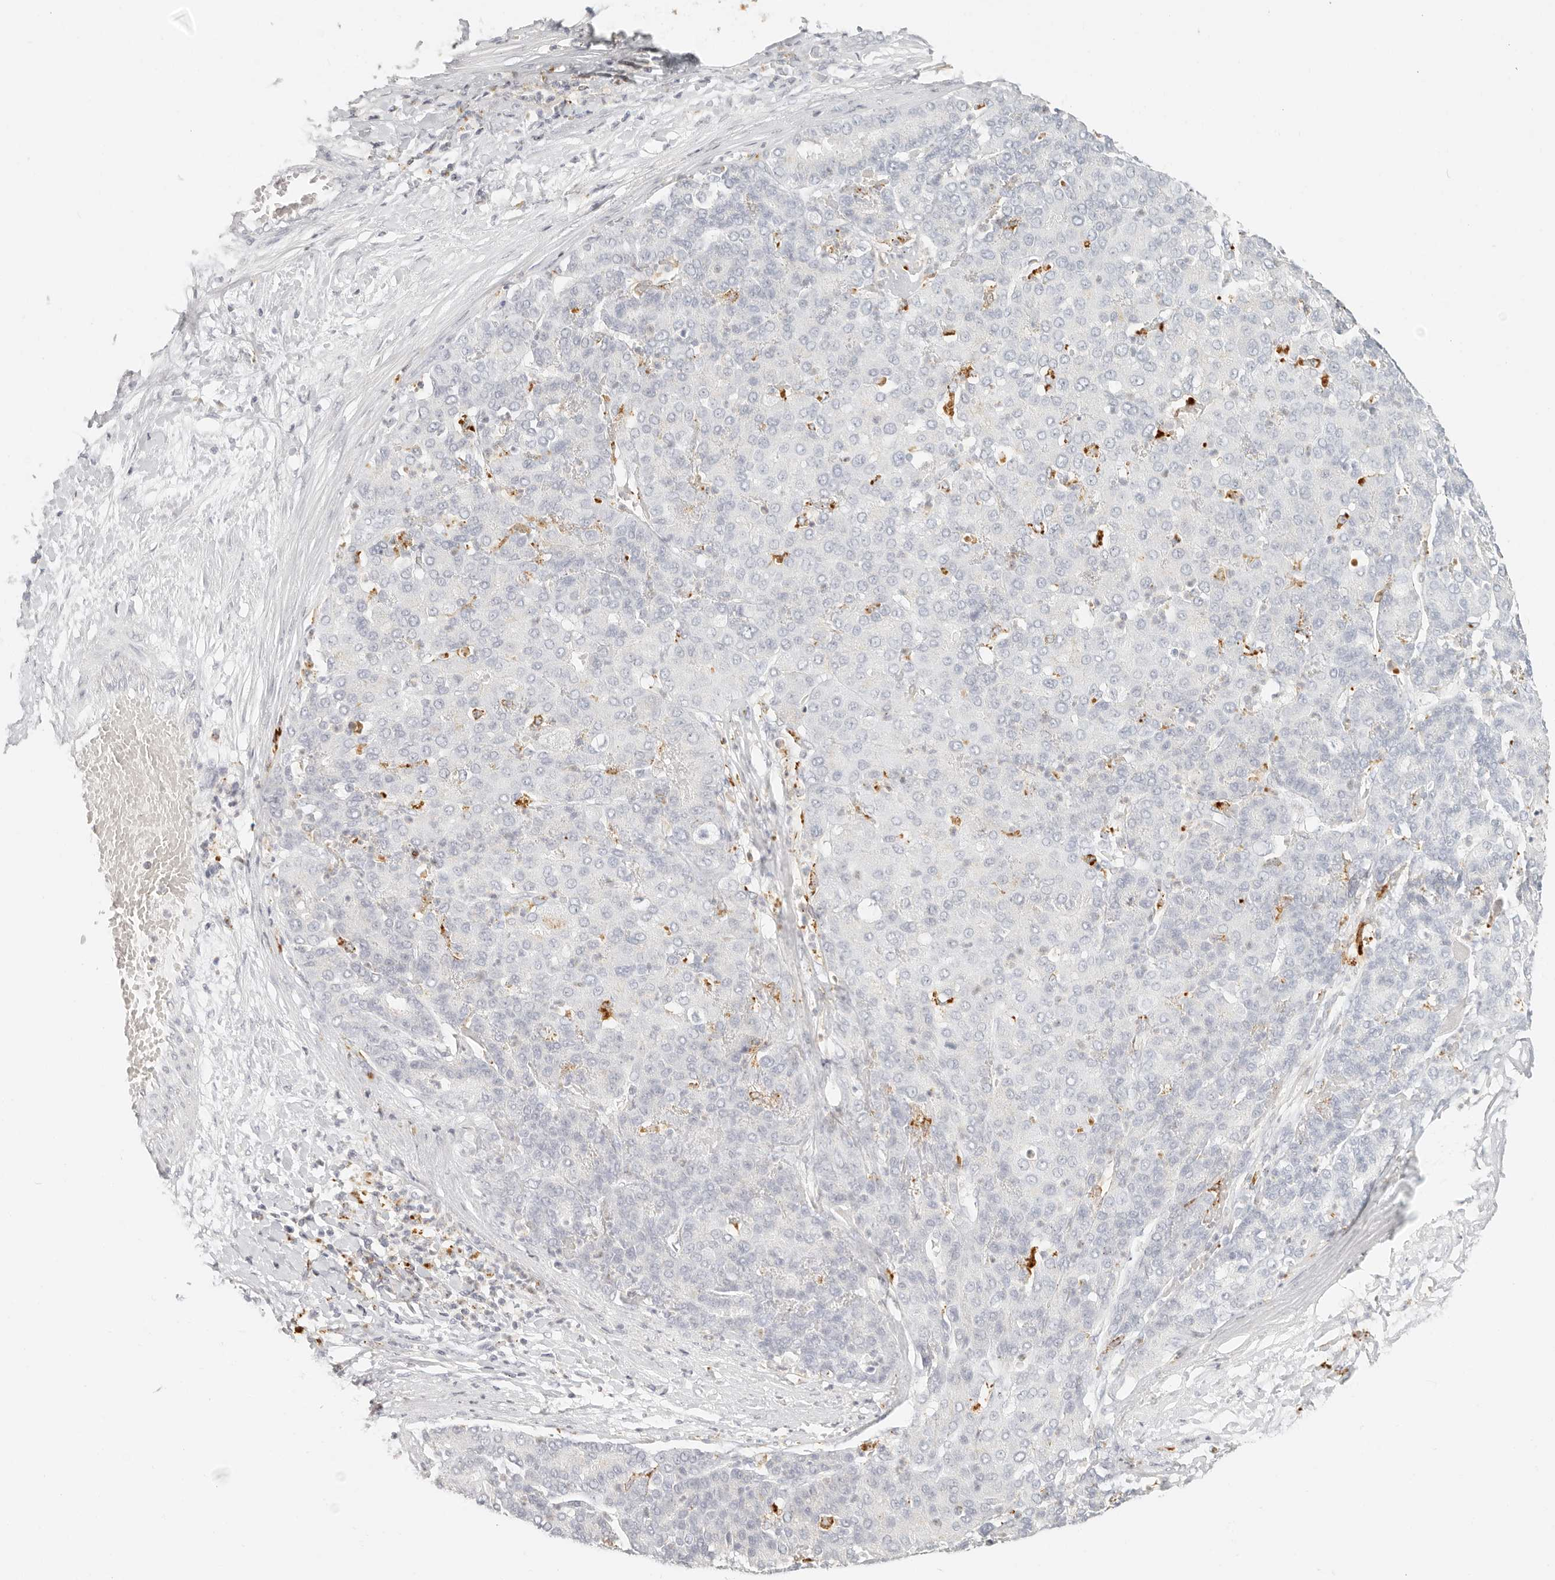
{"staining": {"intensity": "negative", "quantity": "none", "location": "none"}, "tissue": "liver cancer", "cell_type": "Tumor cells", "image_type": "cancer", "snomed": [{"axis": "morphology", "description": "Carcinoma, Hepatocellular, NOS"}, {"axis": "topography", "description": "Liver"}], "caption": "Image shows no protein positivity in tumor cells of hepatocellular carcinoma (liver) tissue. The staining was performed using DAB to visualize the protein expression in brown, while the nuclei were stained in blue with hematoxylin (Magnification: 20x).", "gene": "RNASET2", "patient": {"sex": "male", "age": 65}}